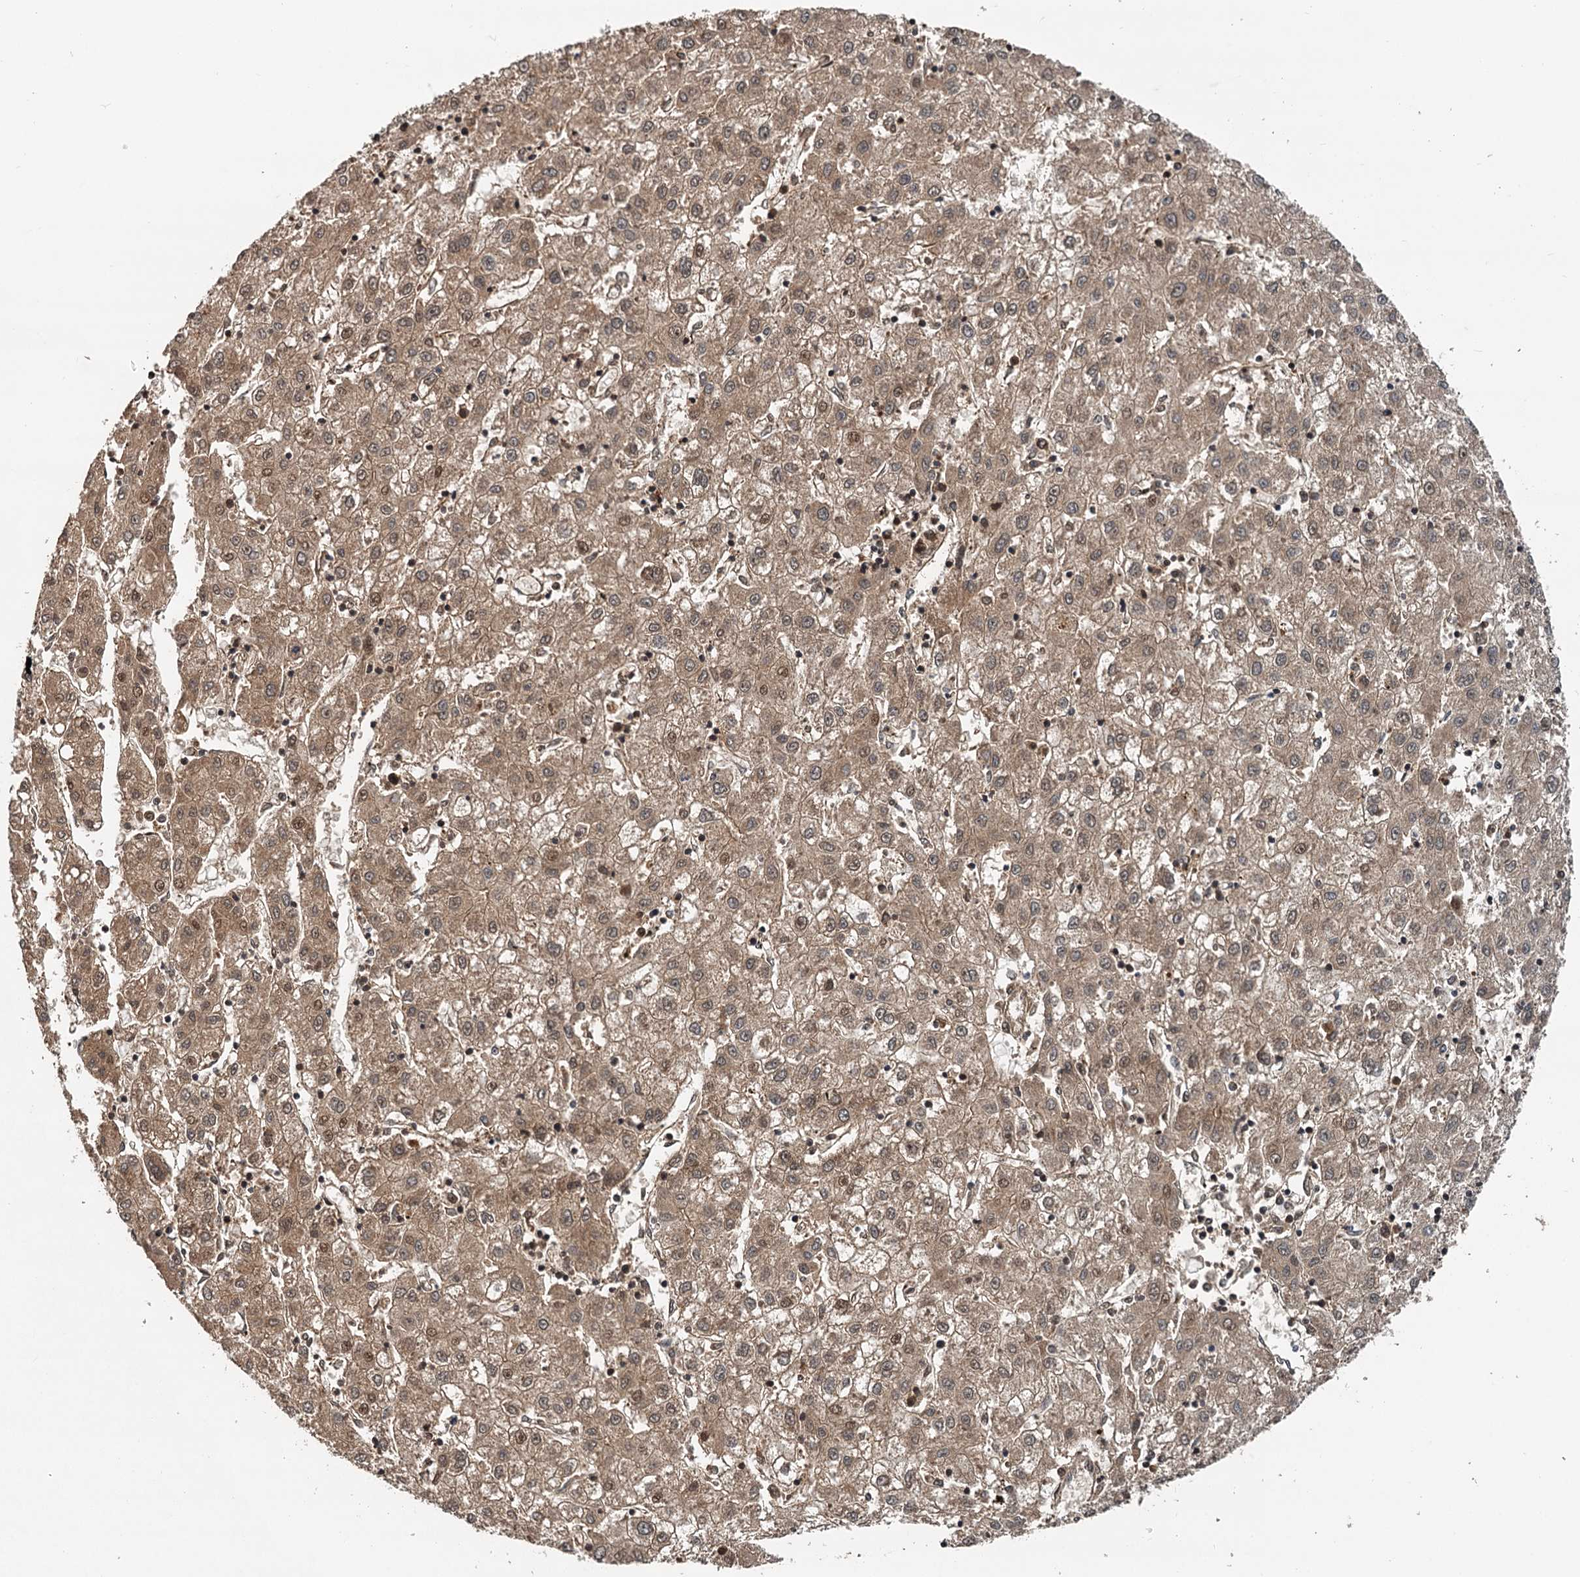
{"staining": {"intensity": "moderate", "quantity": ">75%", "location": "cytoplasmic/membranous,nuclear"}, "tissue": "liver cancer", "cell_type": "Tumor cells", "image_type": "cancer", "snomed": [{"axis": "morphology", "description": "Carcinoma, Hepatocellular, NOS"}, {"axis": "topography", "description": "Liver"}], "caption": "Immunohistochemical staining of liver hepatocellular carcinoma exhibits medium levels of moderate cytoplasmic/membranous and nuclear protein positivity in about >75% of tumor cells.", "gene": "STUB1", "patient": {"sex": "male", "age": 72}}